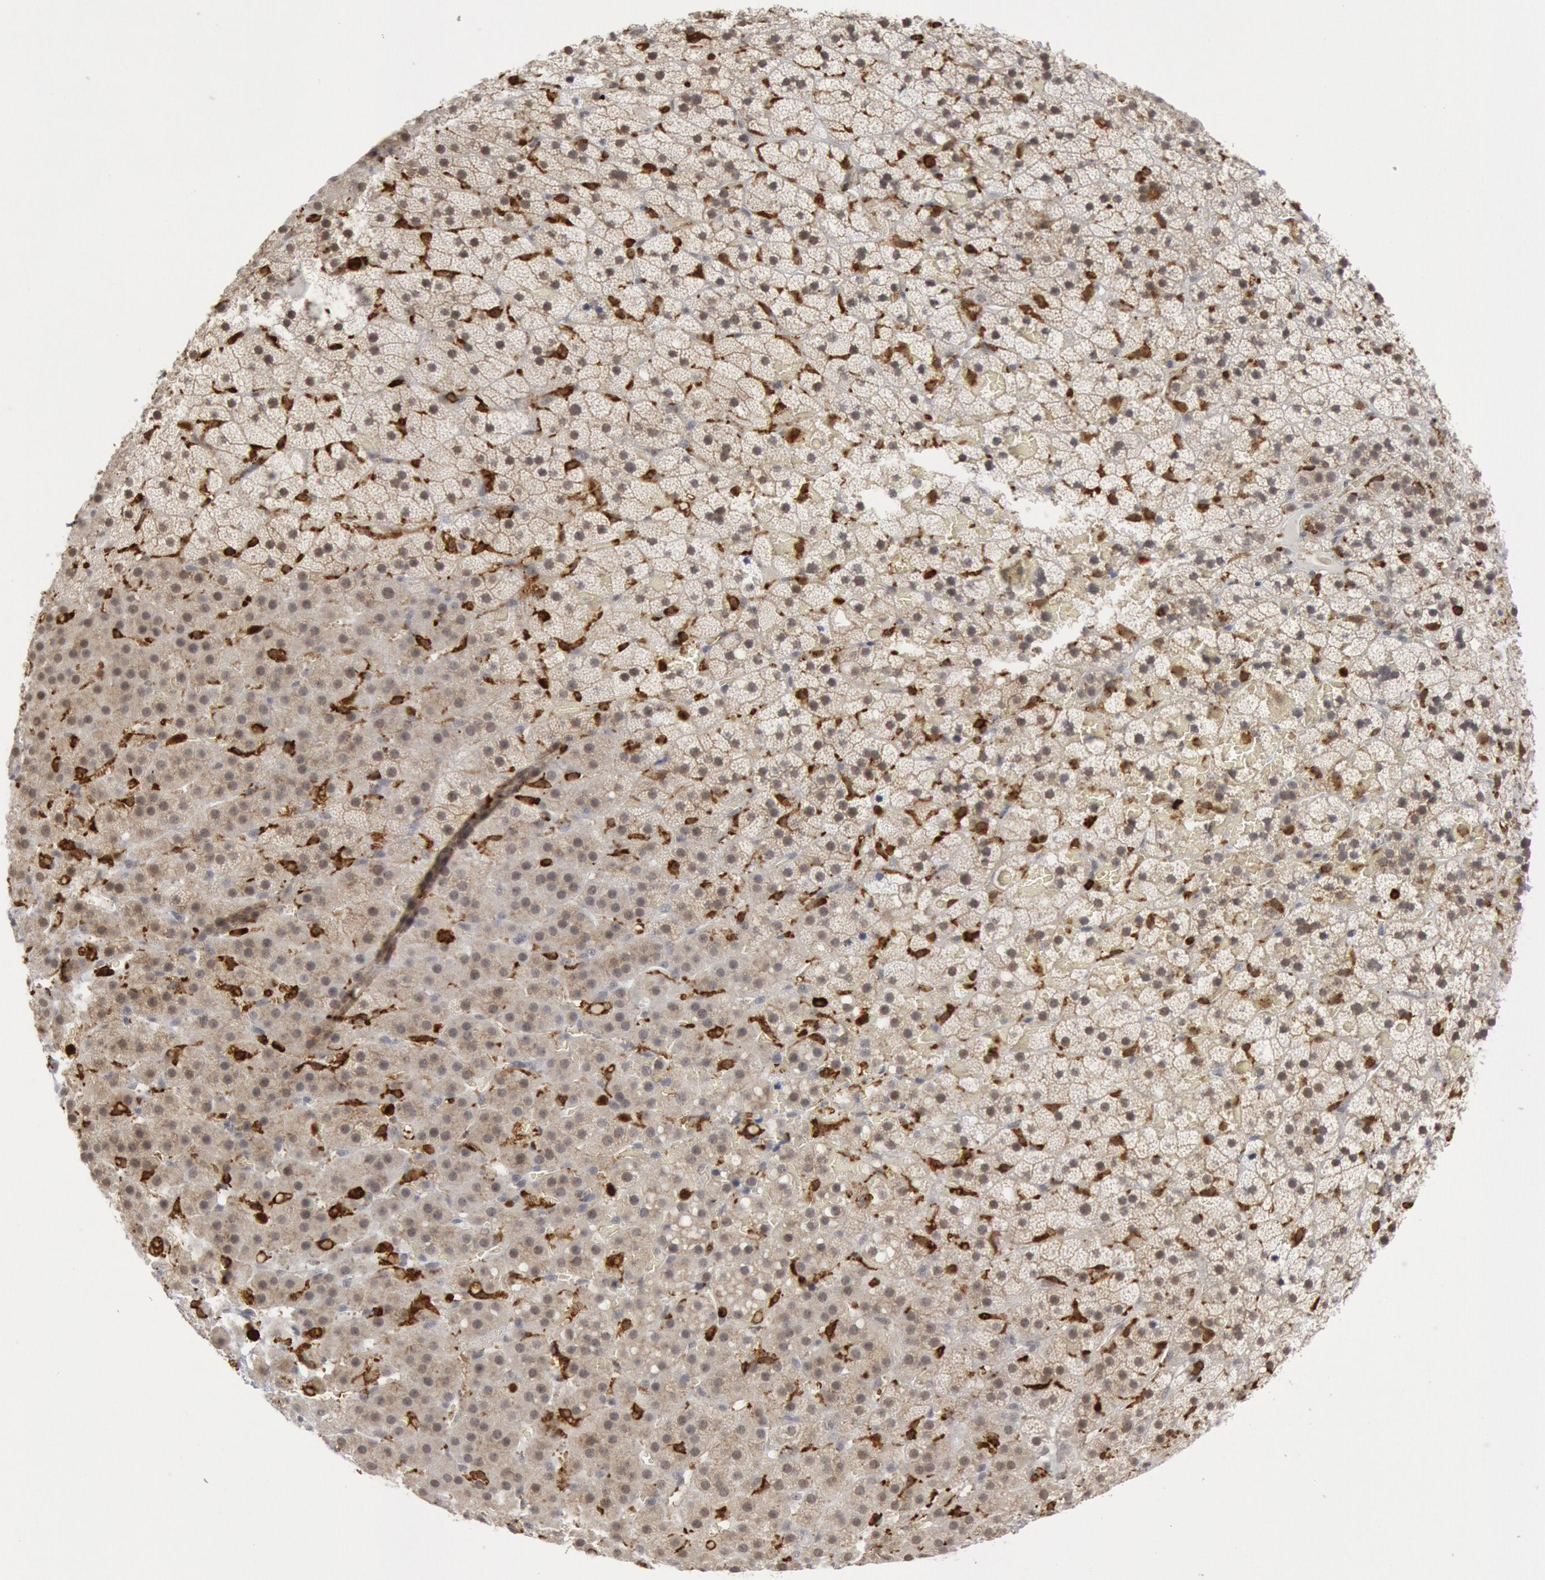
{"staining": {"intensity": "negative", "quantity": "none", "location": "none"}, "tissue": "adrenal gland", "cell_type": "Glandular cells", "image_type": "normal", "snomed": [{"axis": "morphology", "description": "Normal tissue, NOS"}, {"axis": "topography", "description": "Adrenal gland"}], "caption": "Glandular cells are negative for brown protein staining in unremarkable adrenal gland. (DAB immunohistochemistry with hematoxylin counter stain).", "gene": "PTPN6", "patient": {"sex": "male", "age": 35}}